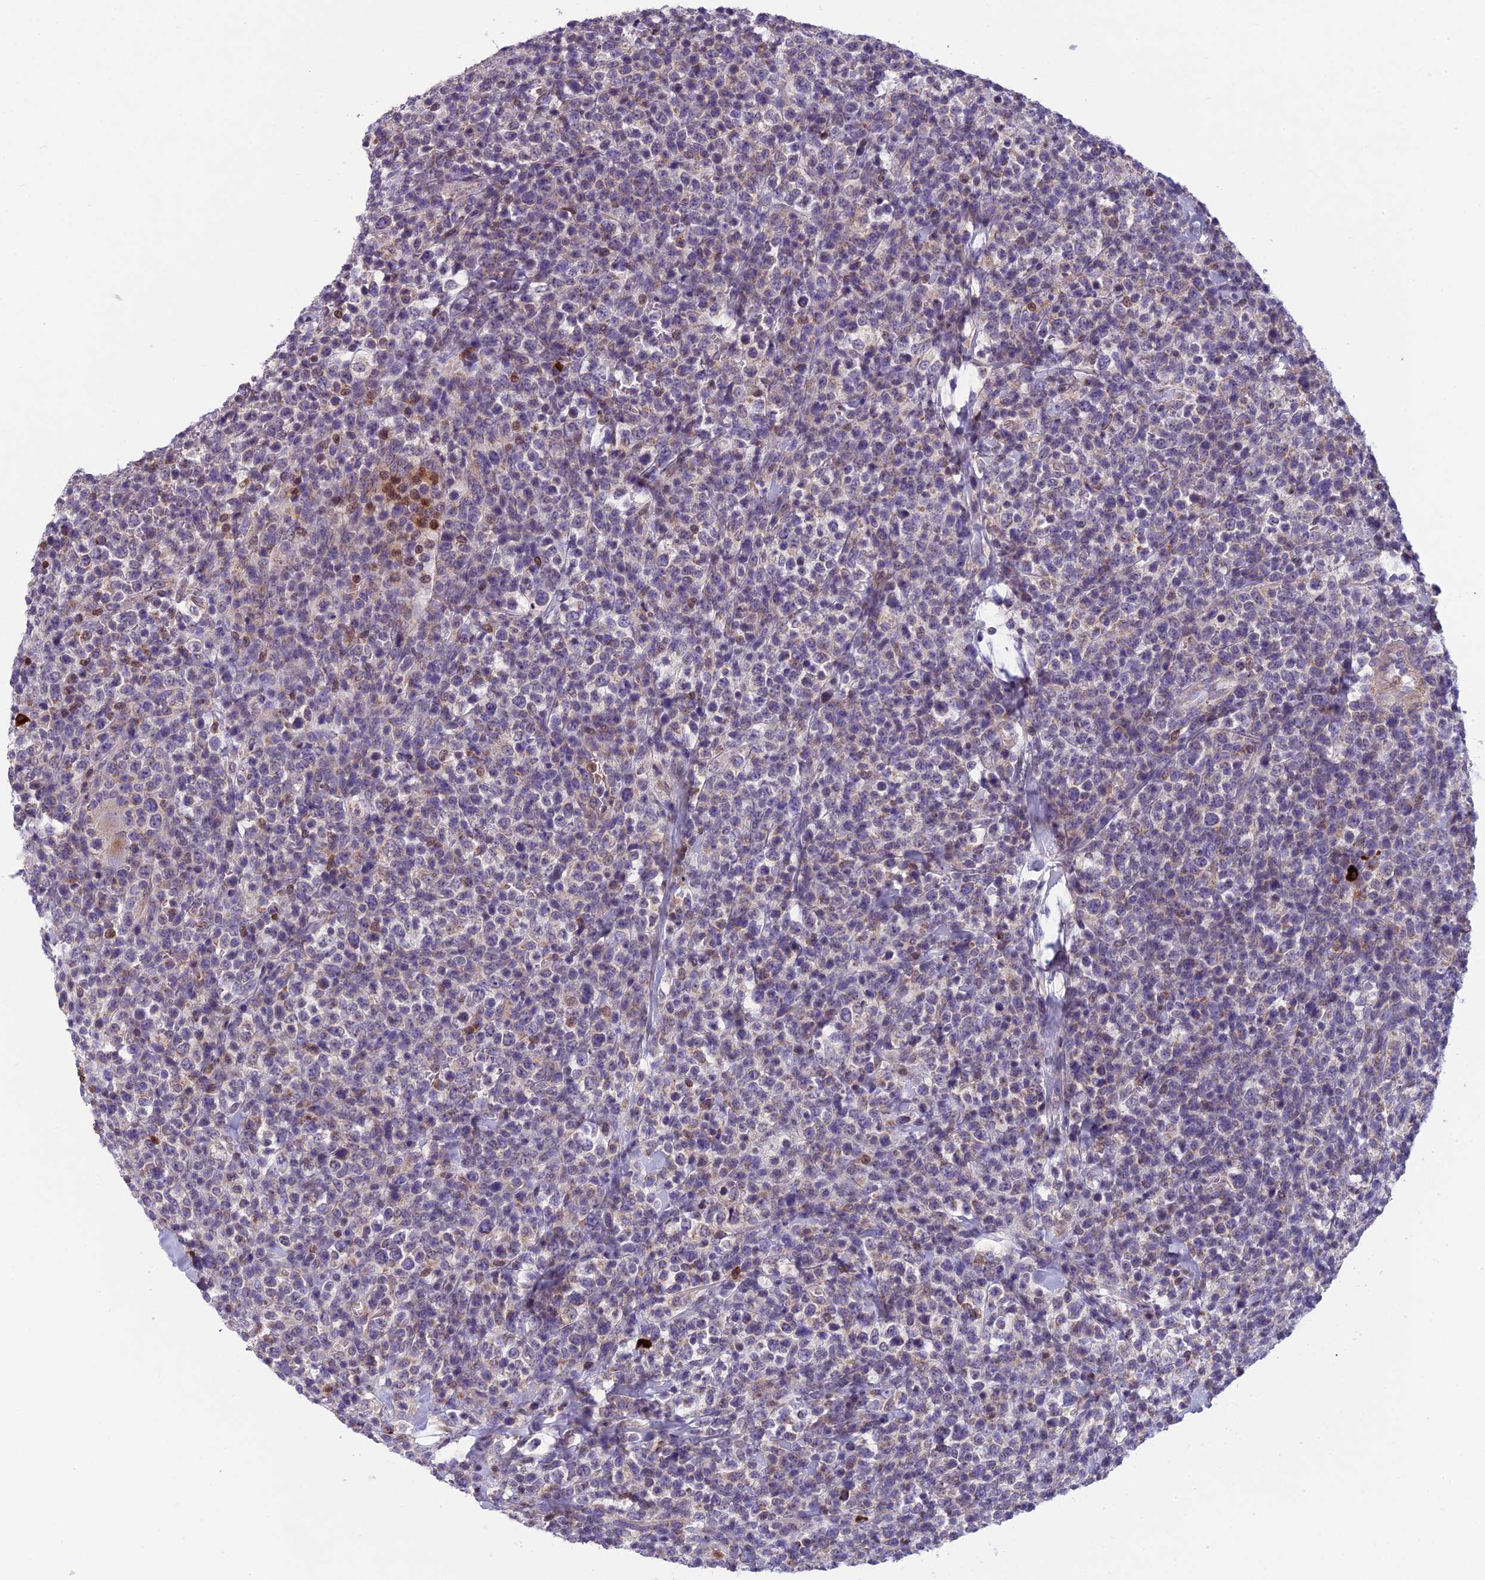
{"staining": {"intensity": "negative", "quantity": "none", "location": "none"}, "tissue": "lymphoma", "cell_type": "Tumor cells", "image_type": "cancer", "snomed": [{"axis": "morphology", "description": "Malignant lymphoma, non-Hodgkin's type, High grade"}, {"axis": "topography", "description": "Colon"}], "caption": "Tumor cells are negative for protein expression in human lymphoma.", "gene": "ENSG00000188897", "patient": {"sex": "female", "age": 53}}